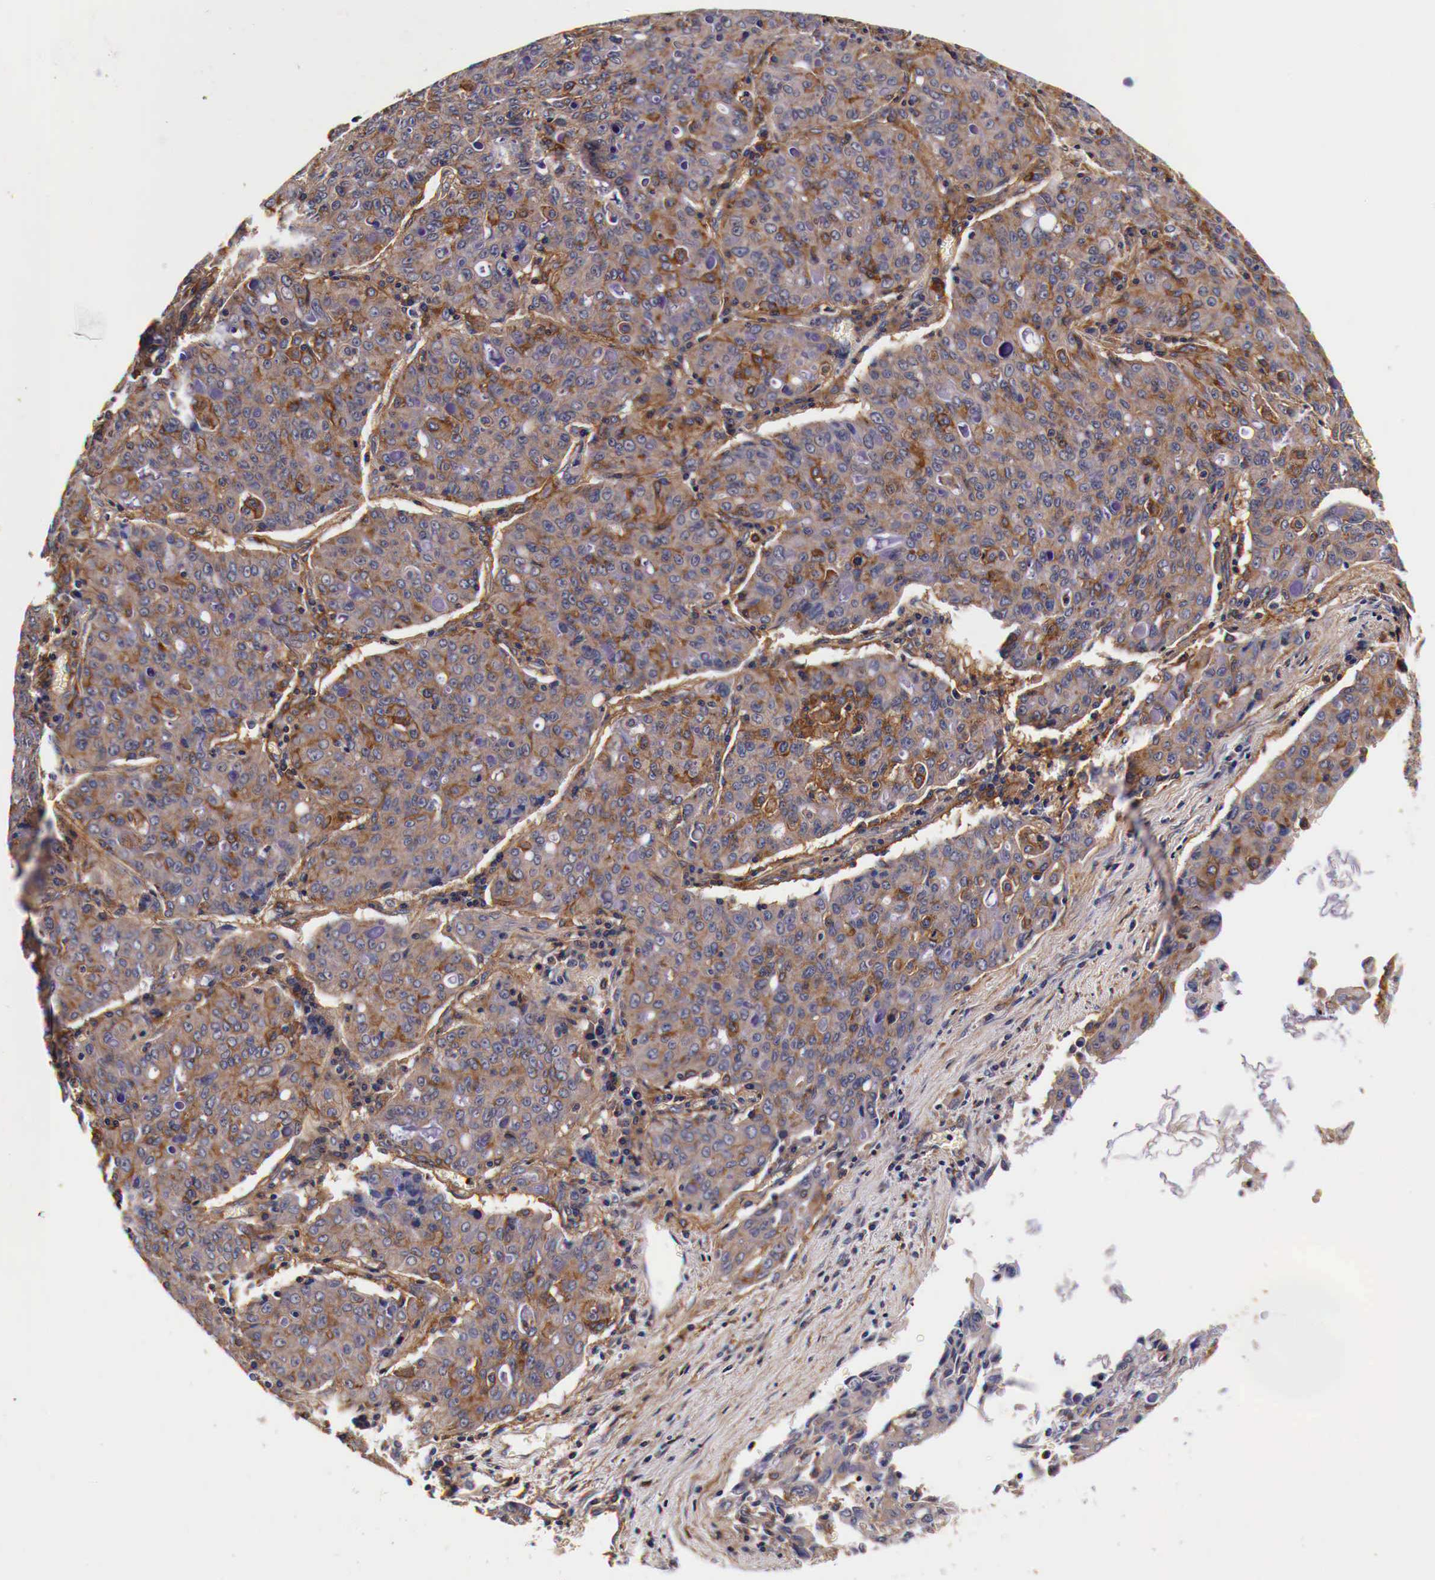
{"staining": {"intensity": "weak", "quantity": "25%-75%", "location": "cytoplasmic/membranous"}, "tissue": "lung cancer", "cell_type": "Tumor cells", "image_type": "cancer", "snomed": [{"axis": "morphology", "description": "Adenocarcinoma, NOS"}, {"axis": "topography", "description": "Lung"}], "caption": "Lung cancer stained with a brown dye demonstrates weak cytoplasmic/membranous positive expression in approximately 25%-75% of tumor cells.", "gene": "RP2", "patient": {"sex": "female", "age": 44}}